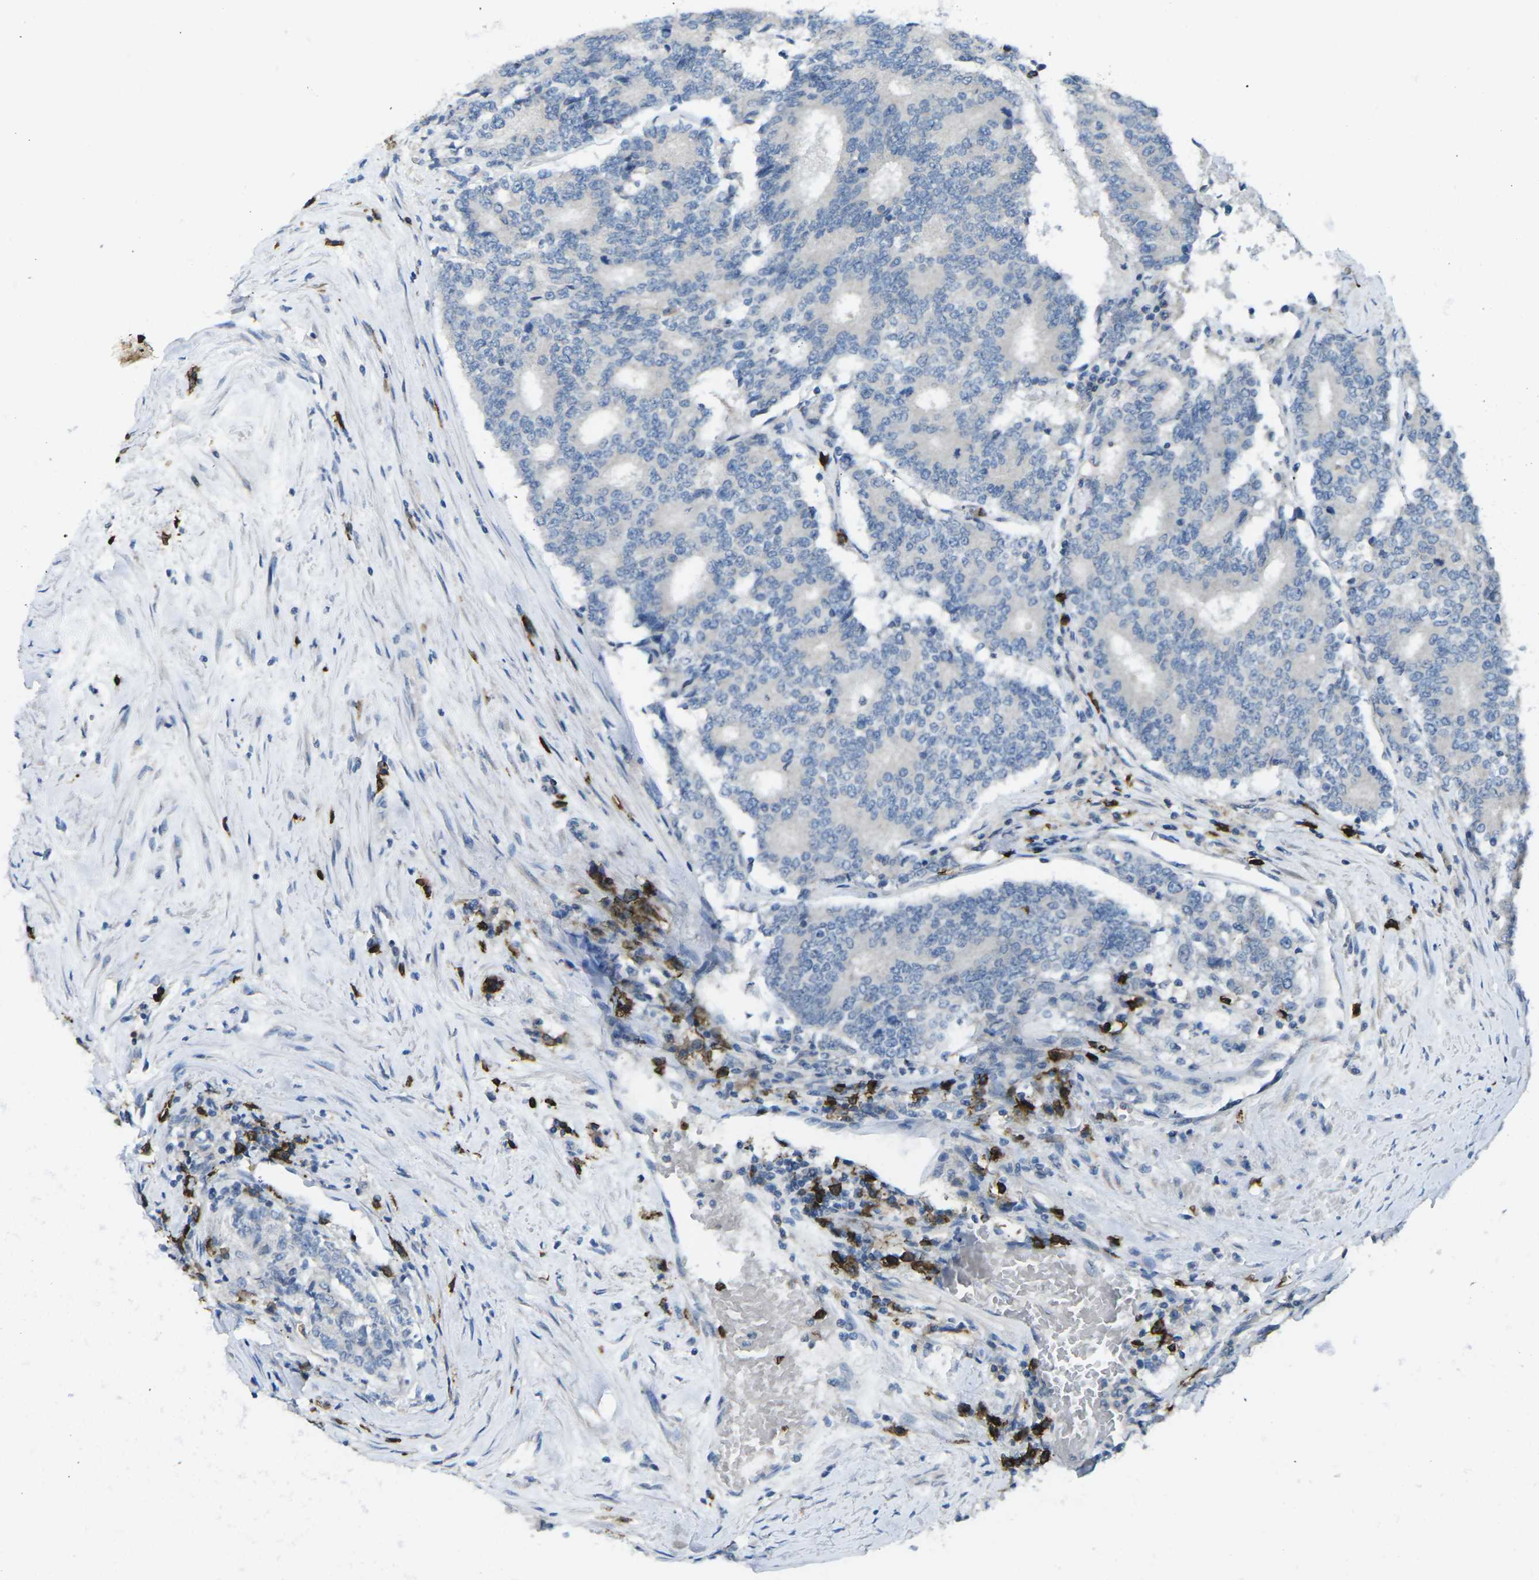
{"staining": {"intensity": "negative", "quantity": "none", "location": "none"}, "tissue": "prostate cancer", "cell_type": "Tumor cells", "image_type": "cancer", "snomed": [{"axis": "morphology", "description": "Normal tissue, NOS"}, {"axis": "morphology", "description": "Adenocarcinoma, High grade"}, {"axis": "topography", "description": "Prostate"}, {"axis": "topography", "description": "Seminal veicle"}], "caption": "Tumor cells show no significant expression in prostate cancer.", "gene": "CD19", "patient": {"sex": "male", "age": 55}}